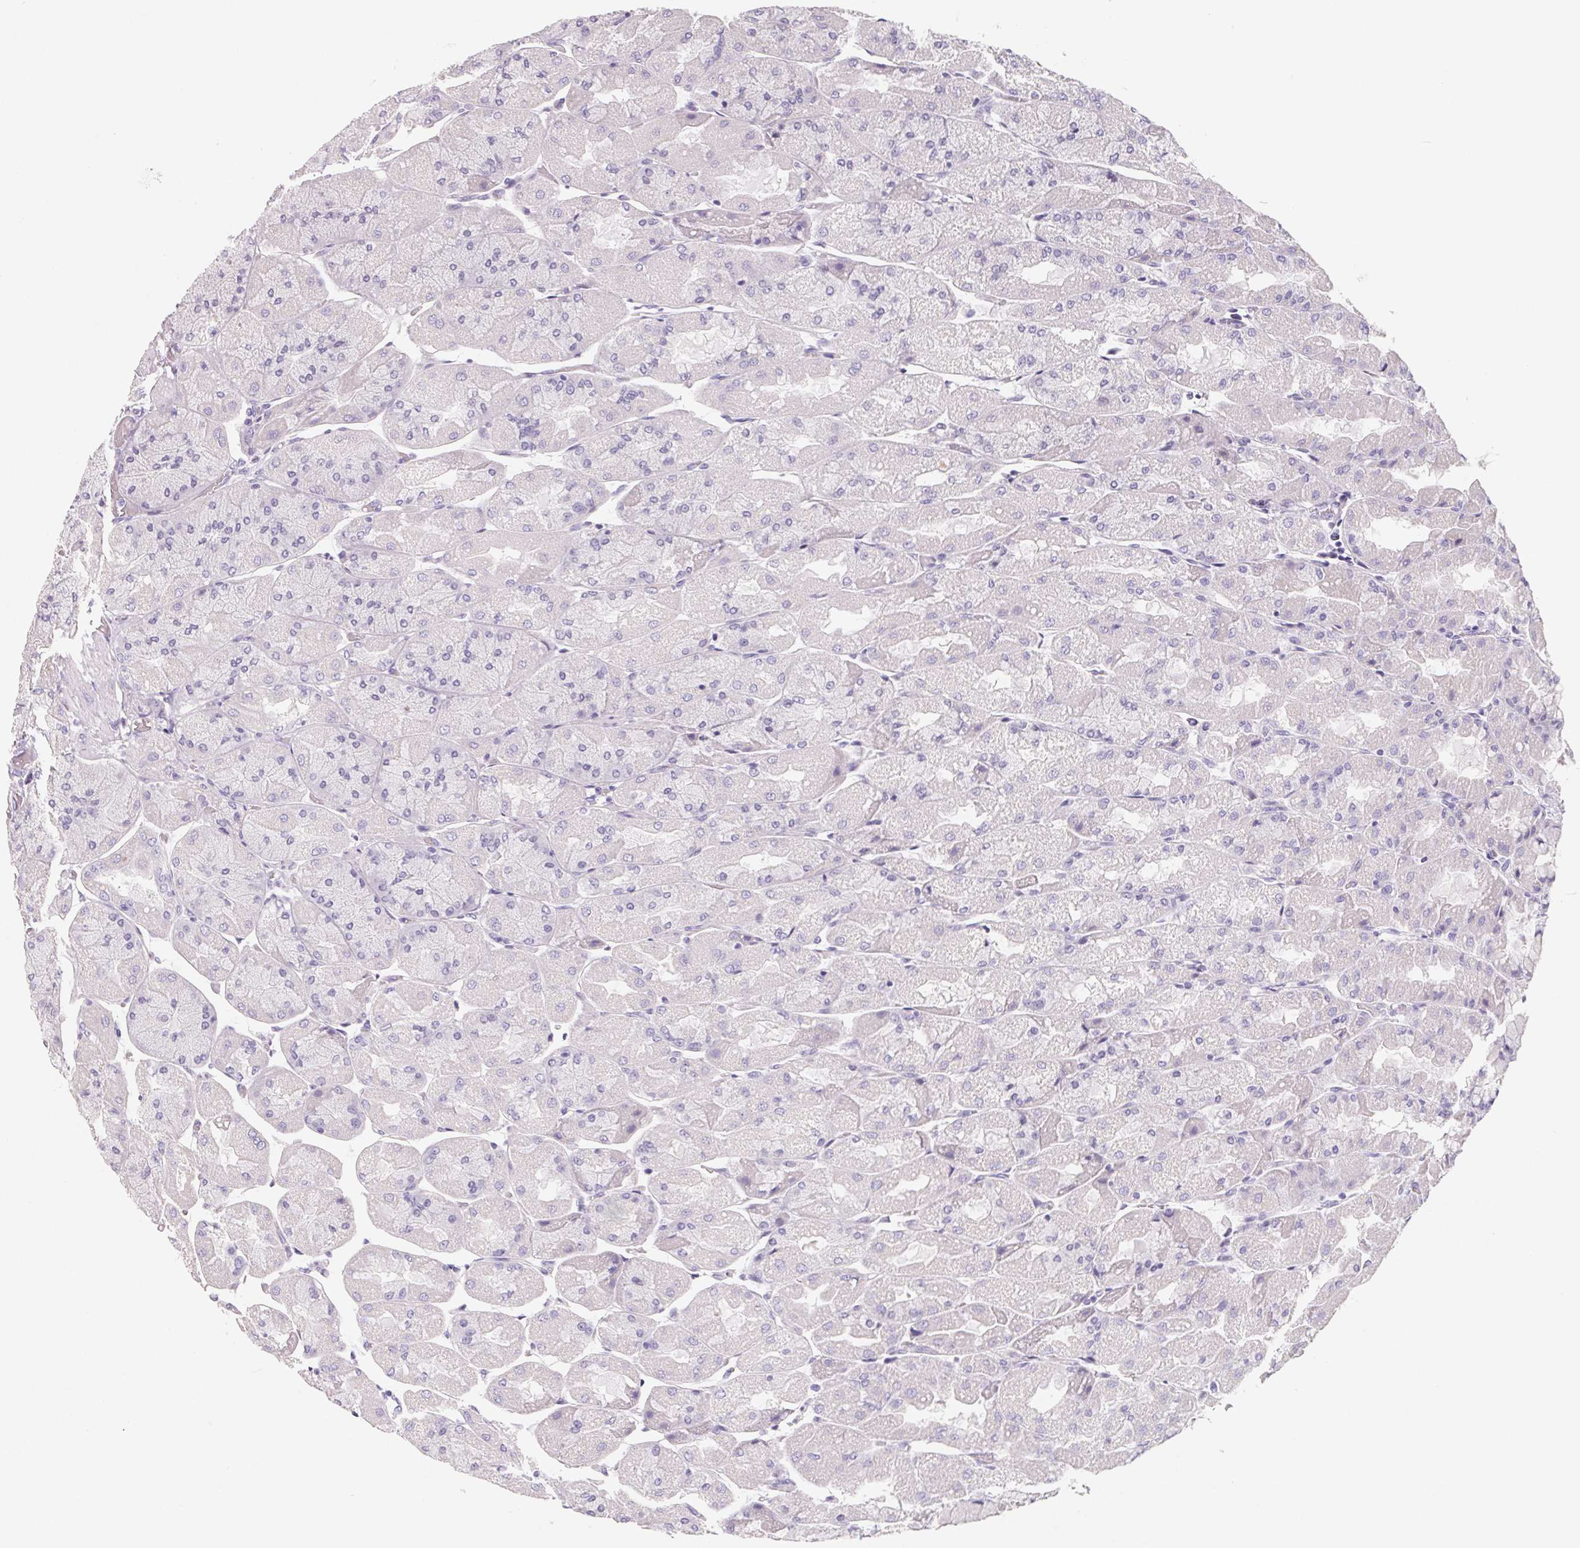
{"staining": {"intensity": "negative", "quantity": "none", "location": "none"}, "tissue": "stomach", "cell_type": "Glandular cells", "image_type": "normal", "snomed": [{"axis": "morphology", "description": "Normal tissue, NOS"}, {"axis": "topography", "description": "Stomach"}], "caption": "A high-resolution histopathology image shows immunohistochemistry (IHC) staining of benign stomach, which exhibits no significant staining in glandular cells.", "gene": "FDX1", "patient": {"sex": "female", "age": 61}}